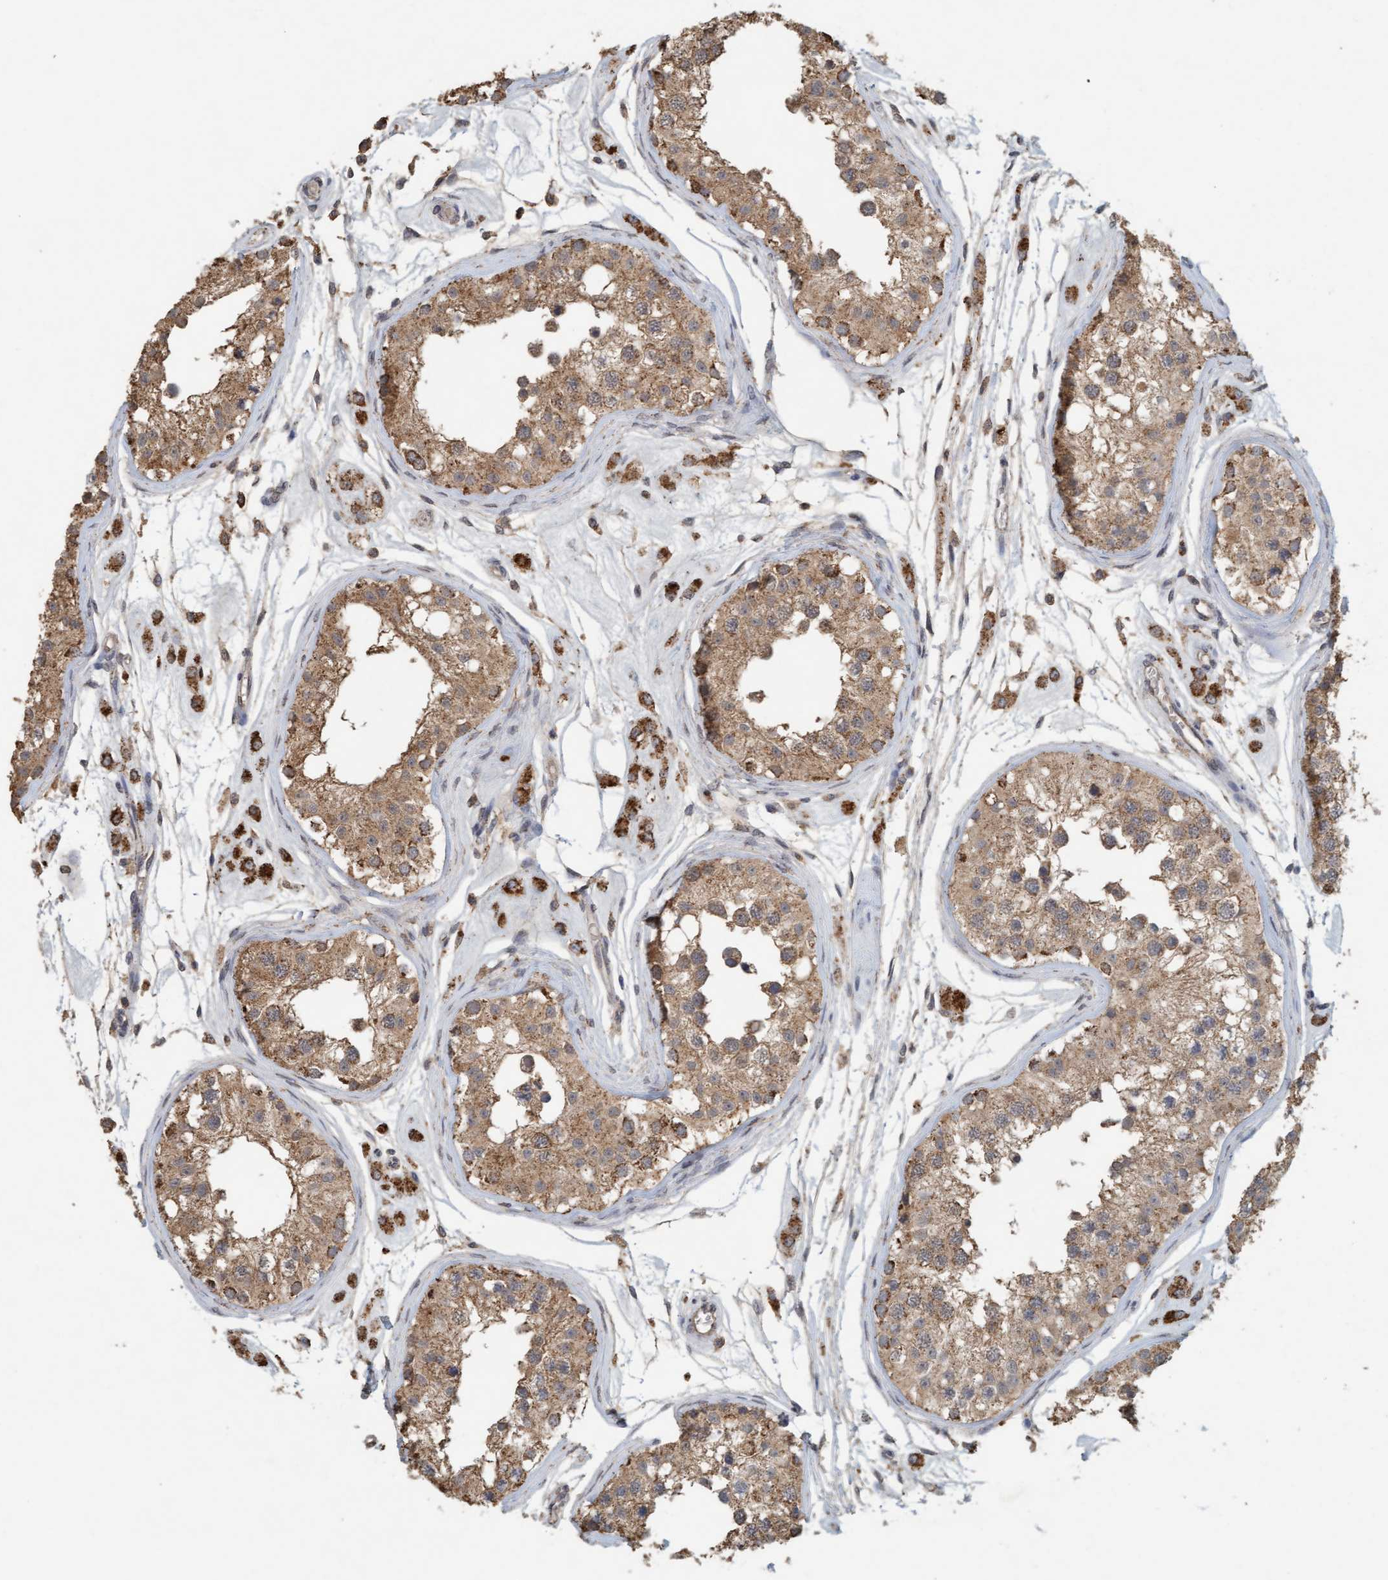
{"staining": {"intensity": "moderate", "quantity": ">75%", "location": "cytoplasmic/membranous"}, "tissue": "testis", "cell_type": "Cells in seminiferous ducts", "image_type": "normal", "snomed": [{"axis": "morphology", "description": "Normal tissue, NOS"}, {"axis": "morphology", "description": "Adenocarcinoma, metastatic, NOS"}, {"axis": "topography", "description": "Testis"}], "caption": "Moderate cytoplasmic/membranous staining for a protein is present in approximately >75% of cells in seminiferous ducts of benign testis using IHC.", "gene": "VSIG8", "patient": {"sex": "male", "age": 26}}